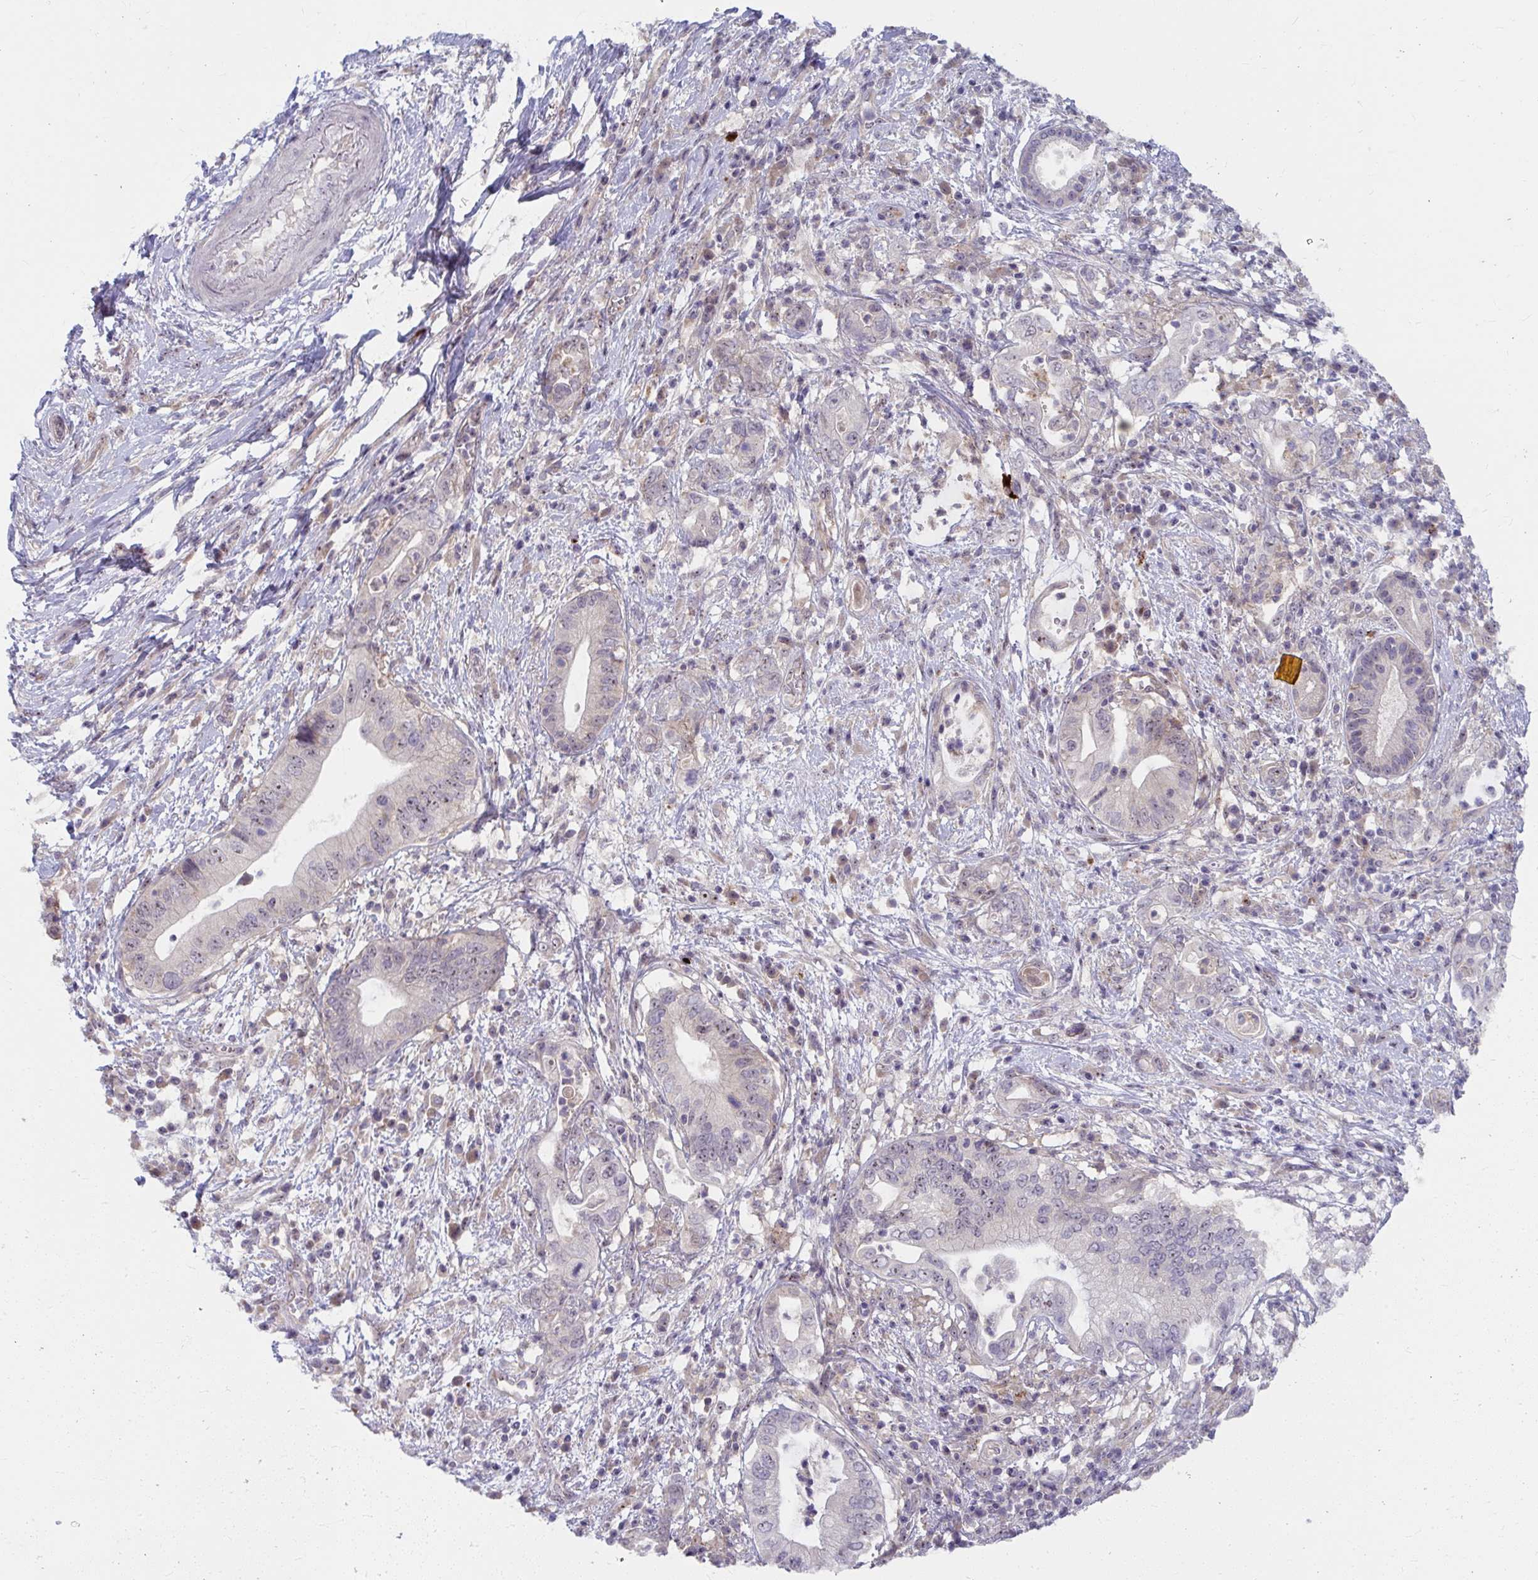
{"staining": {"intensity": "weak", "quantity": "<25%", "location": "nuclear"}, "tissue": "pancreatic cancer", "cell_type": "Tumor cells", "image_type": "cancer", "snomed": [{"axis": "morphology", "description": "Adenocarcinoma, NOS"}, {"axis": "topography", "description": "Pancreas"}], "caption": "Histopathology image shows no protein expression in tumor cells of pancreatic adenocarcinoma tissue. (Immunohistochemistry (ihc), brightfield microscopy, high magnification).", "gene": "MUS81", "patient": {"sex": "female", "age": 72}}